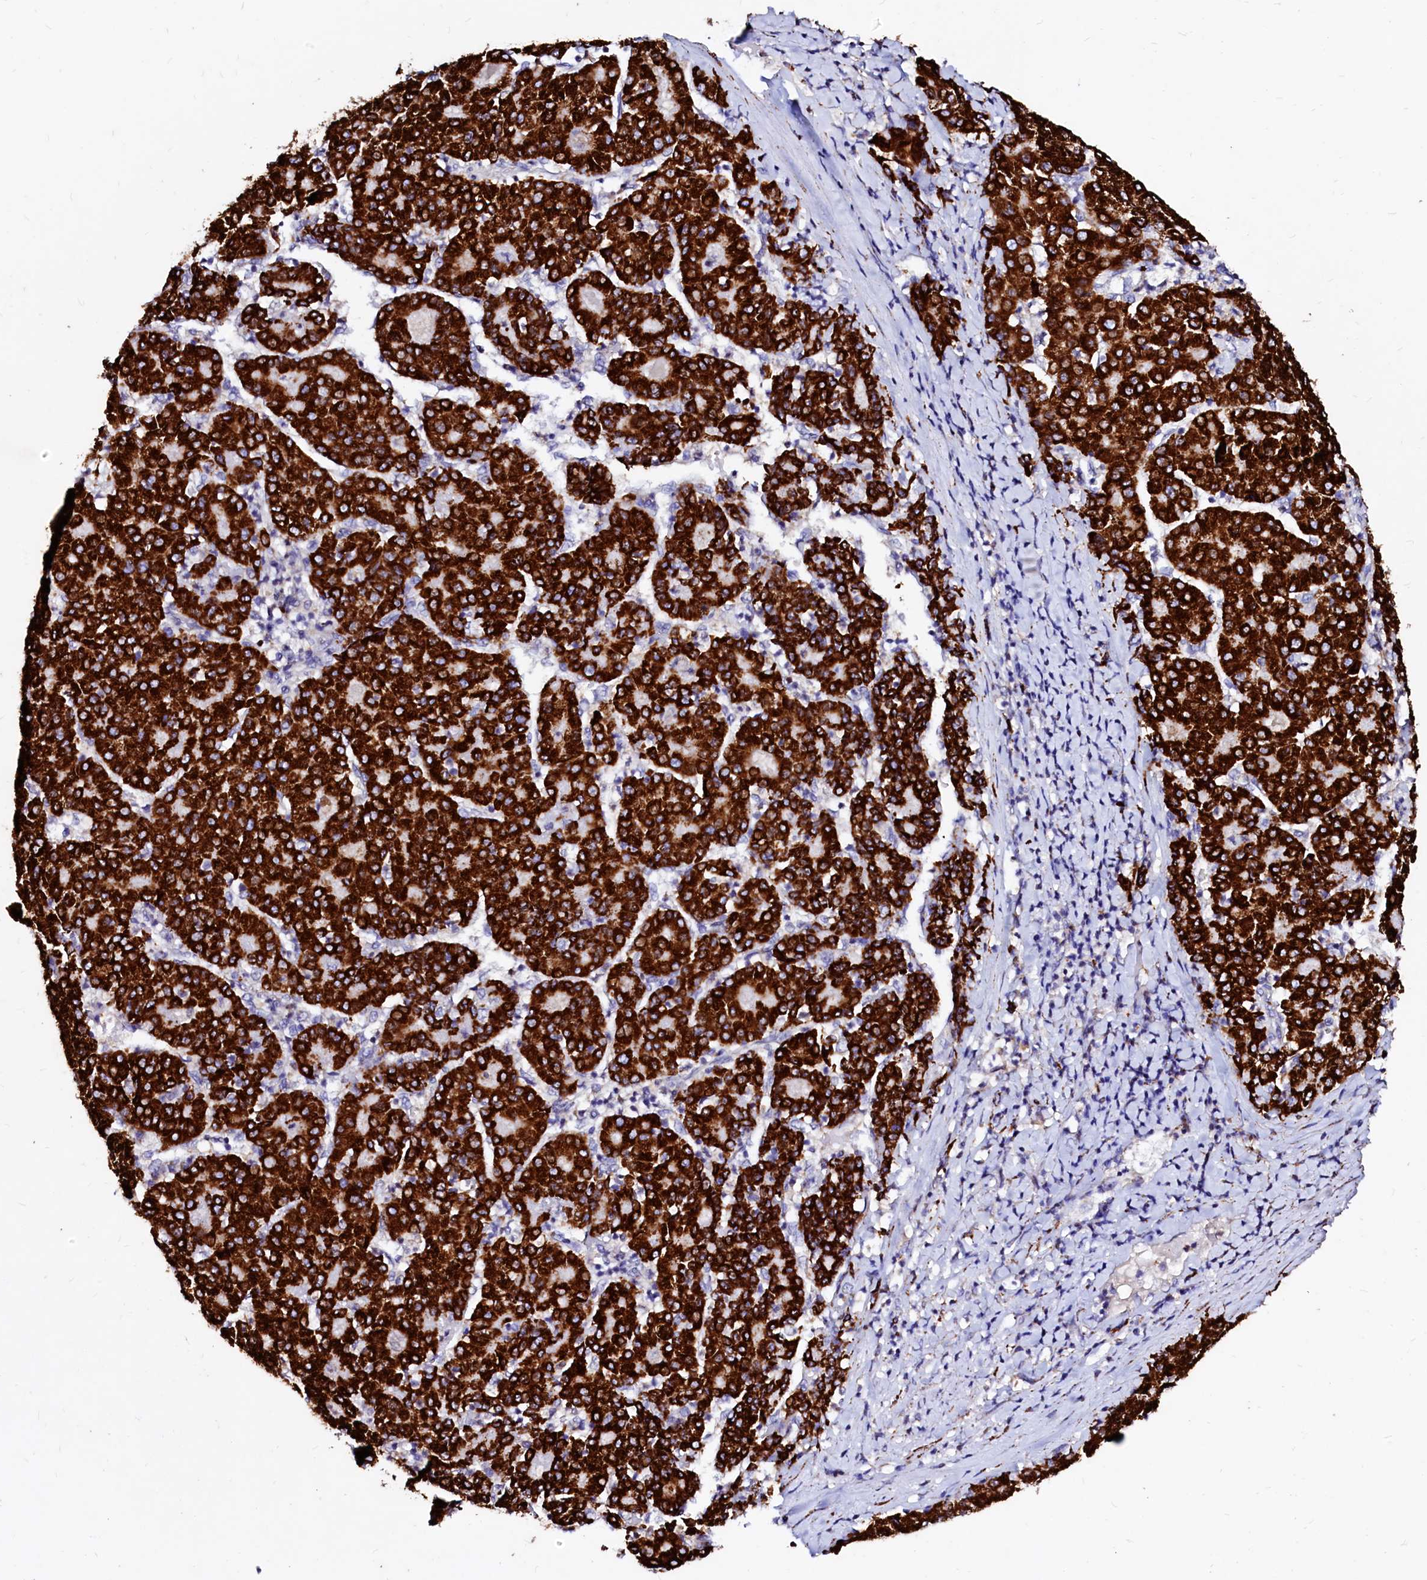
{"staining": {"intensity": "strong", "quantity": ">75%", "location": "cytoplasmic/membranous"}, "tissue": "liver cancer", "cell_type": "Tumor cells", "image_type": "cancer", "snomed": [{"axis": "morphology", "description": "Carcinoma, Hepatocellular, NOS"}, {"axis": "topography", "description": "Liver"}], "caption": "Liver hepatocellular carcinoma stained for a protein displays strong cytoplasmic/membranous positivity in tumor cells. (DAB IHC with brightfield microscopy, high magnification).", "gene": "MAOB", "patient": {"sex": "male", "age": 65}}